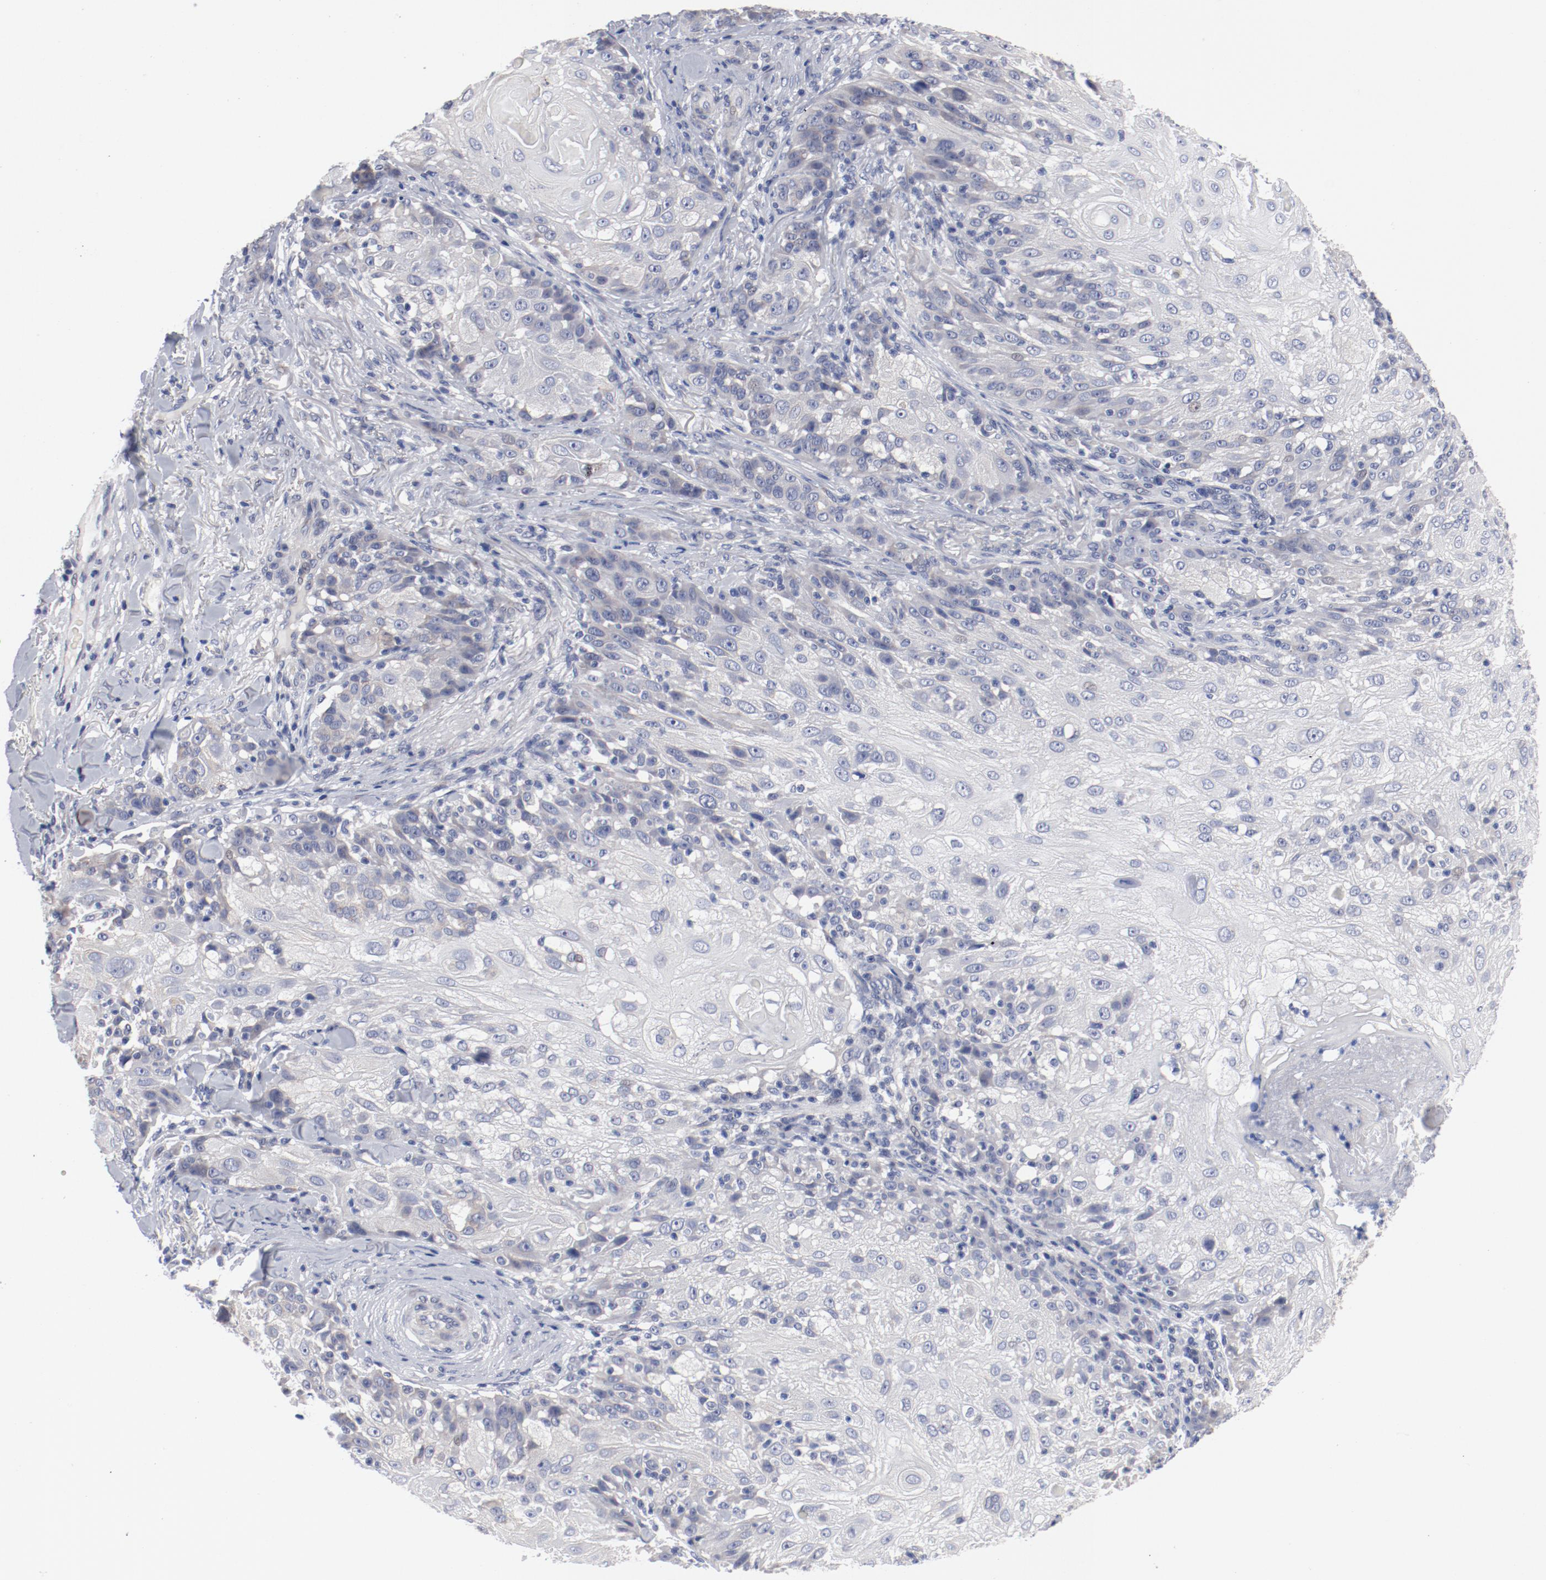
{"staining": {"intensity": "negative", "quantity": "none", "location": "none"}, "tissue": "skin cancer", "cell_type": "Tumor cells", "image_type": "cancer", "snomed": [{"axis": "morphology", "description": "Normal tissue, NOS"}, {"axis": "morphology", "description": "Squamous cell carcinoma, NOS"}, {"axis": "topography", "description": "Skin"}], "caption": "This is an immunohistochemistry image of squamous cell carcinoma (skin). There is no expression in tumor cells.", "gene": "GPR143", "patient": {"sex": "female", "age": 83}}